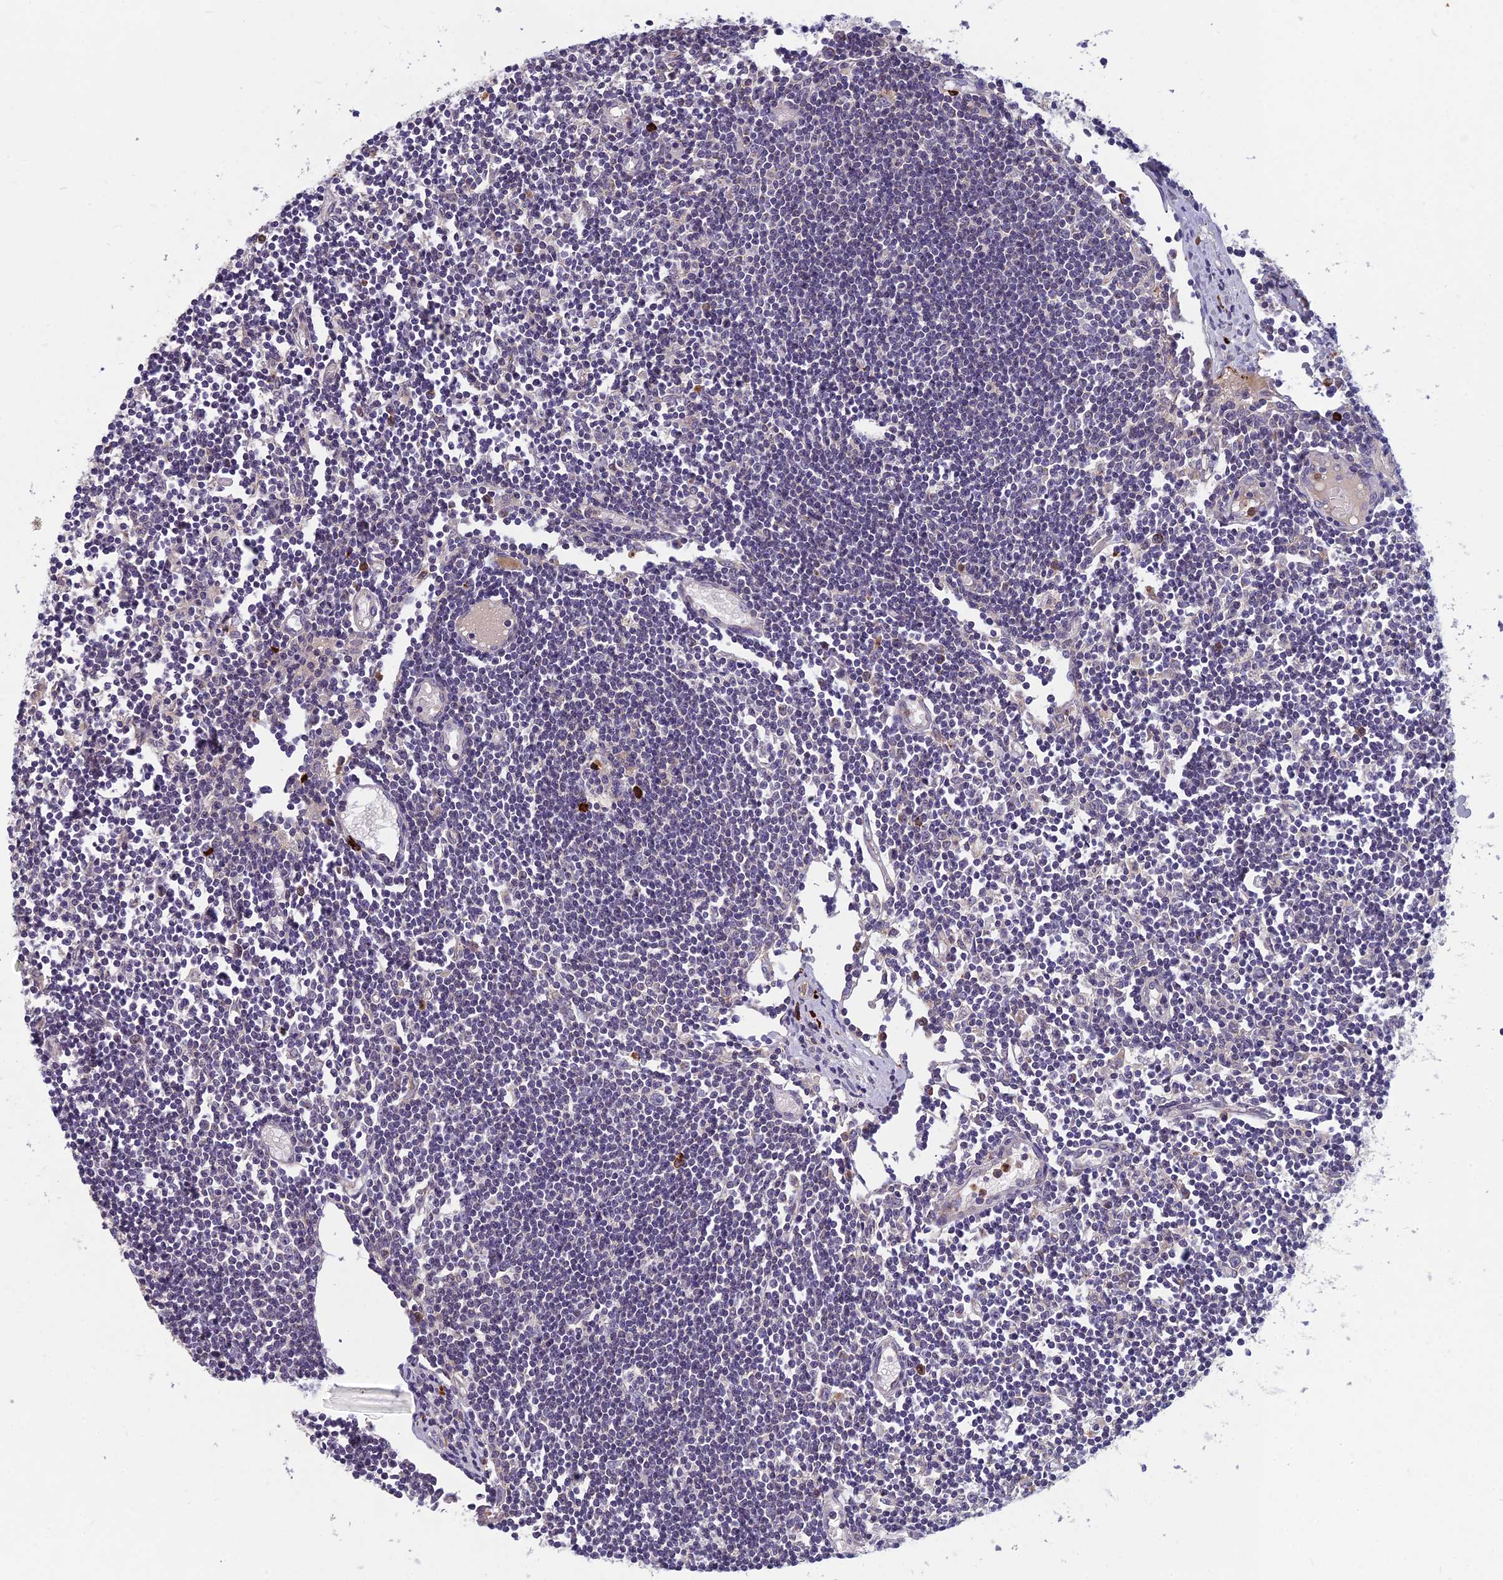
{"staining": {"intensity": "moderate", "quantity": "<25%", "location": "cytoplasmic/membranous"}, "tissue": "lymph node", "cell_type": "Non-germinal center cells", "image_type": "normal", "snomed": [{"axis": "morphology", "description": "Normal tissue, NOS"}, {"axis": "topography", "description": "Lymph node"}], "caption": "Brown immunohistochemical staining in unremarkable human lymph node reveals moderate cytoplasmic/membranous staining in approximately <25% of non-germinal center cells.", "gene": "ENSG00000188897", "patient": {"sex": "female", "age": 11}}